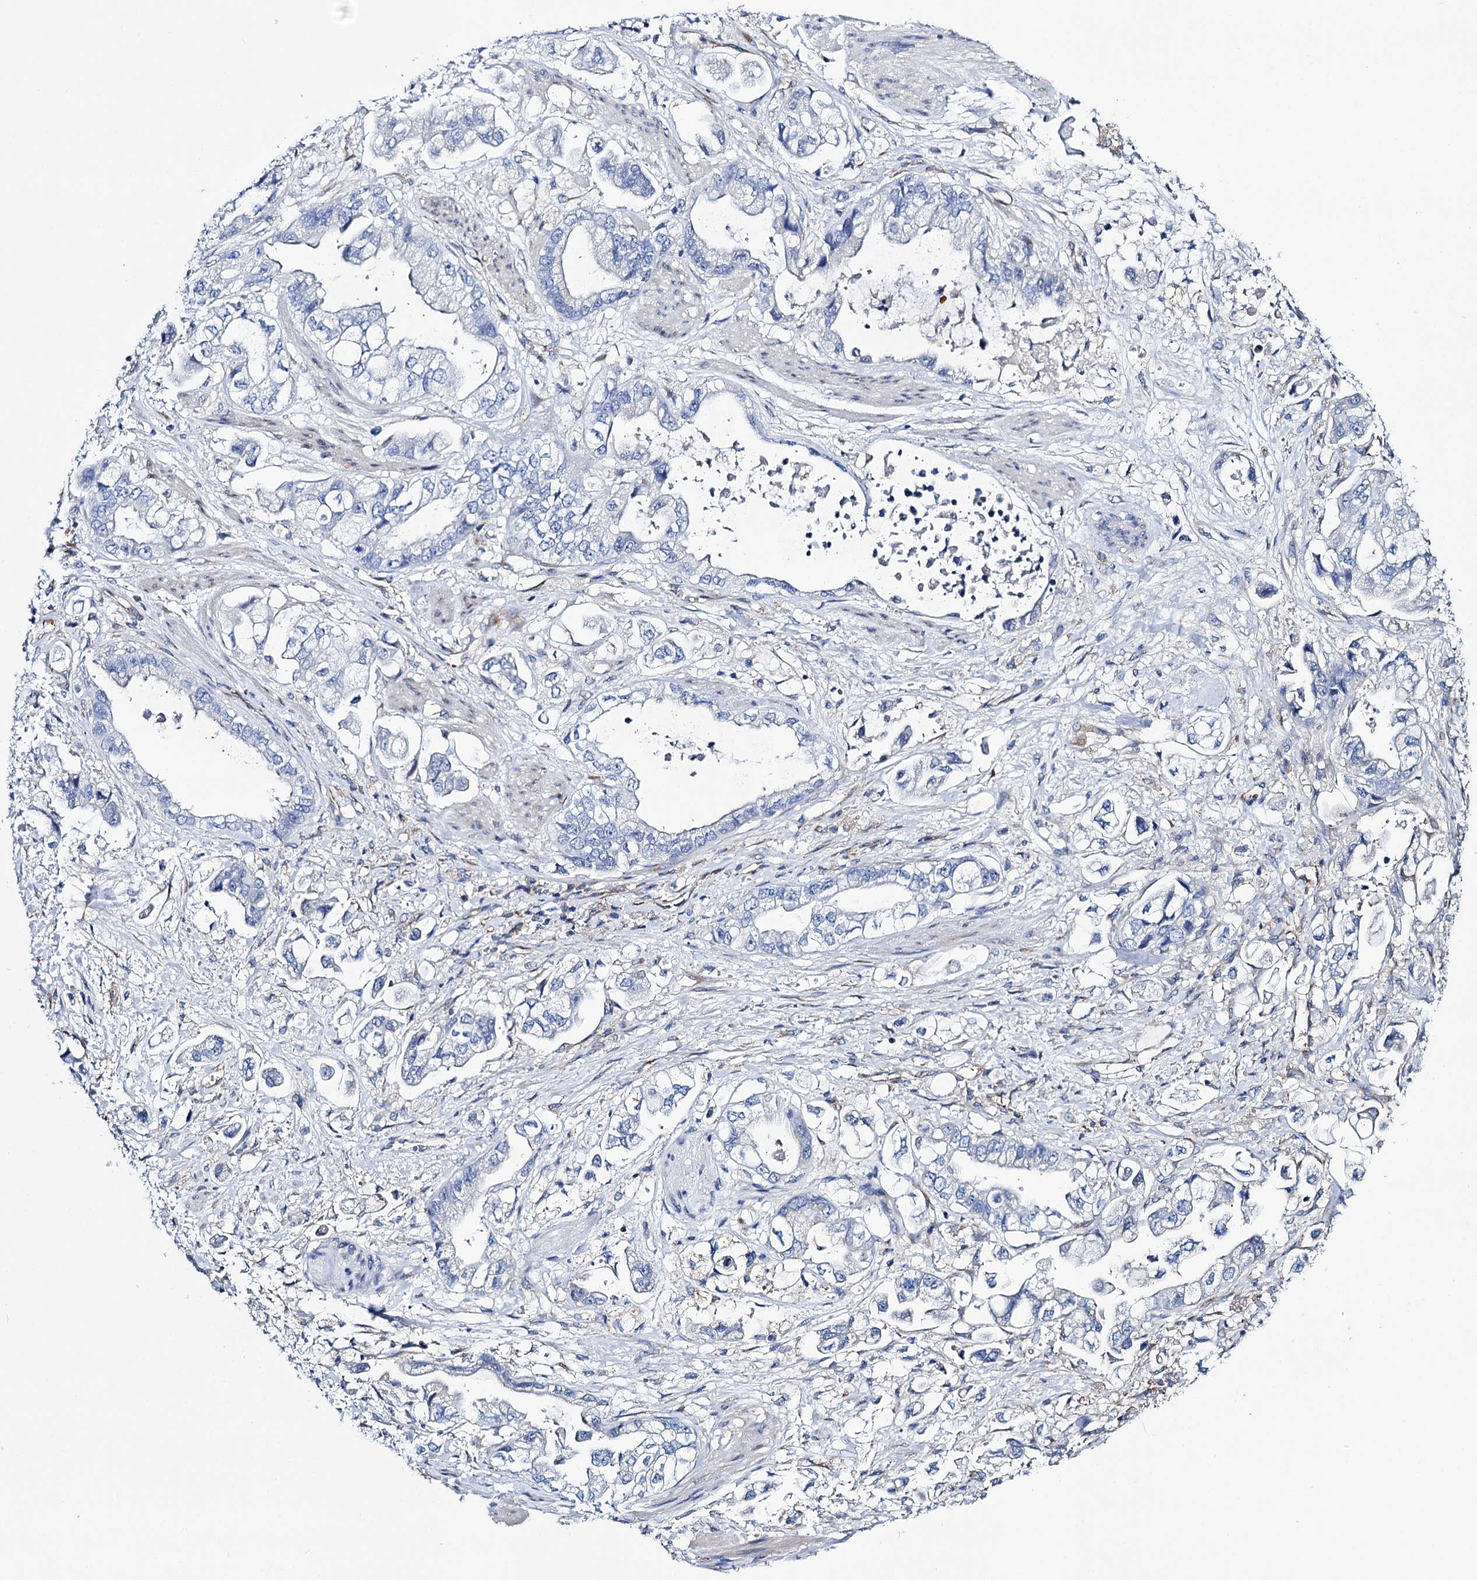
{"staining": {"intensity": "negative", "quantity": "none", "location": "none"}, "tissue": "stomach cancer", "cell_type": "Tumor cells", "image_type": "cancer", "snomed": [{"axis": "morphology", "description": "Adenocarcinoma, NOS"}, {"axis": "topography", "description": "Stomach"}], "caption": "DAB (3,3'-diaminobenzidine) immunohistochemical staining of human stomach cancer reveals no significant positivity in tumor cells.", "gene": "SCPEP1", "patient": {"sex": "male", "age": 62}}